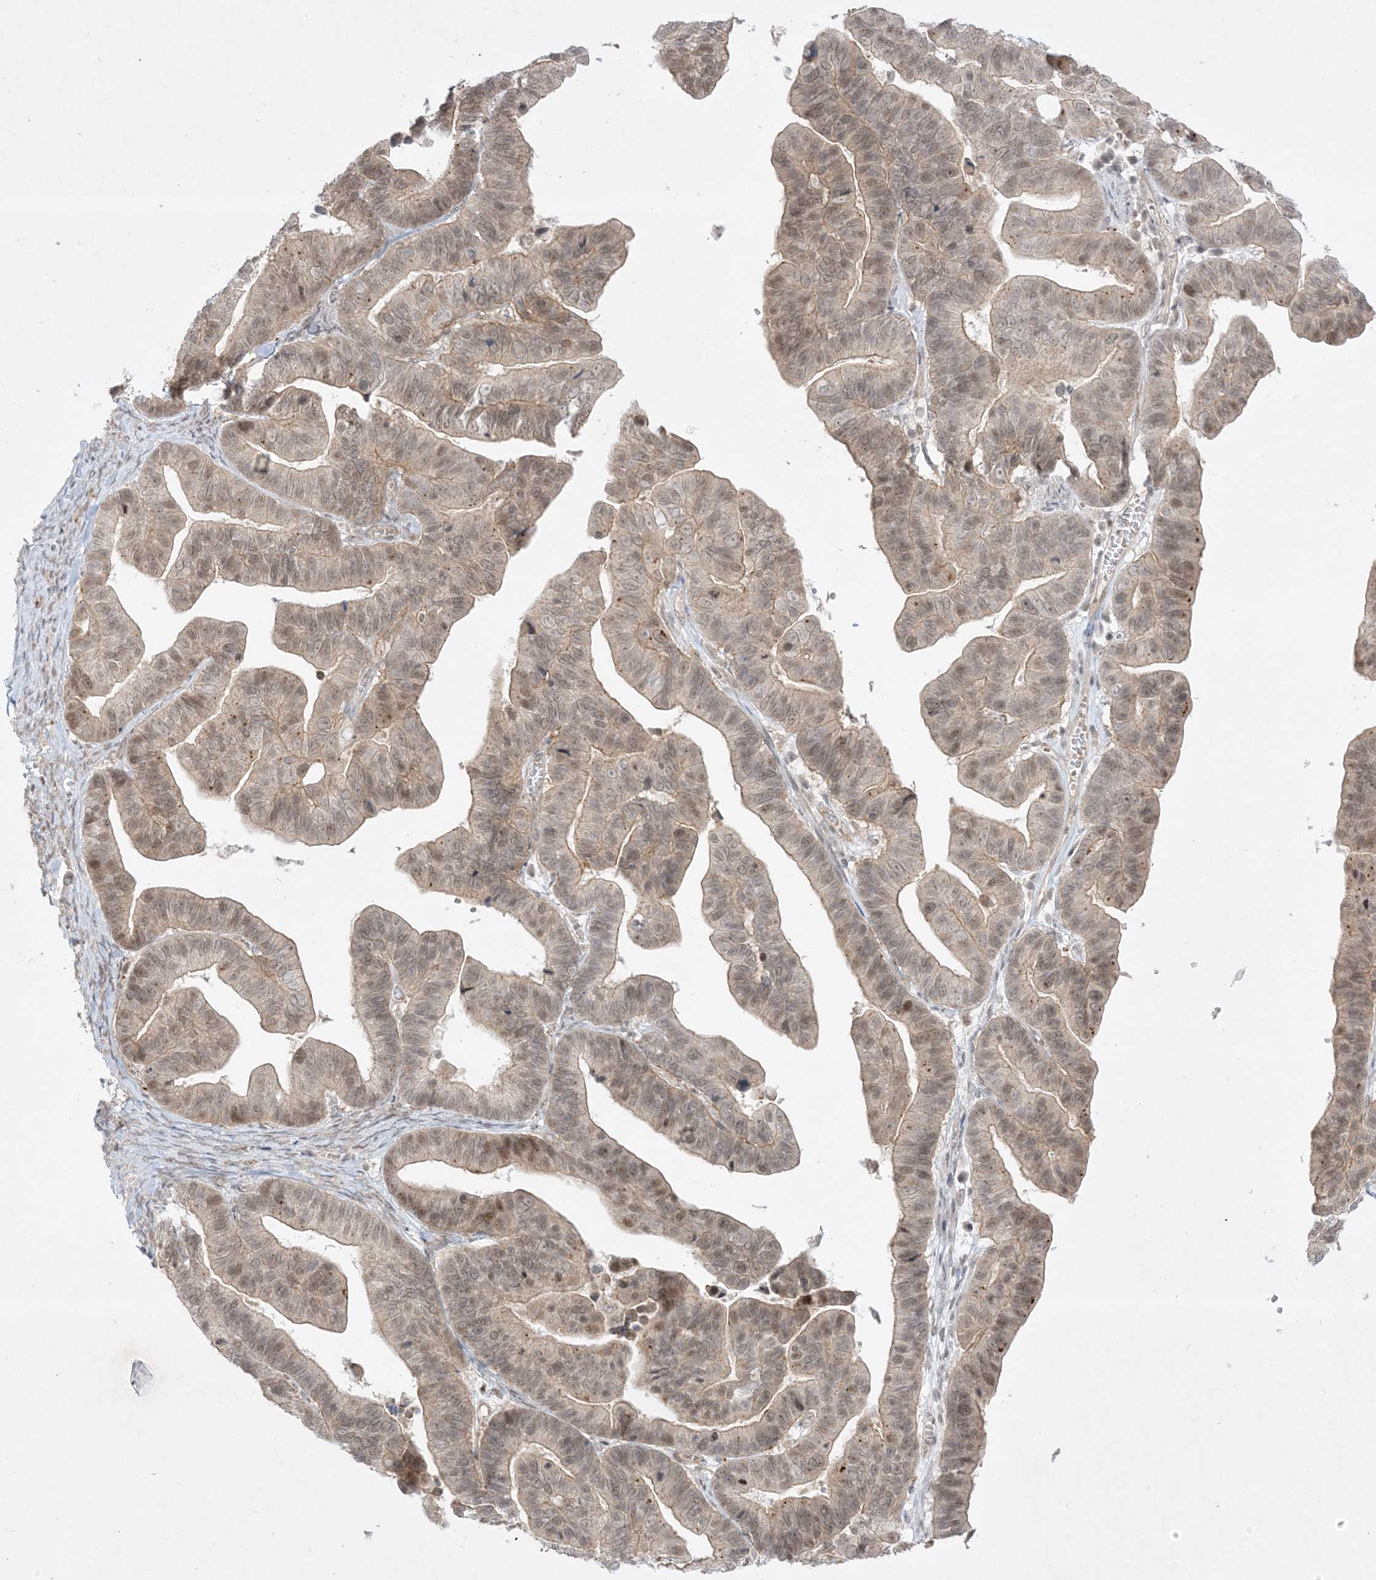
{"staining": {"intensity": "moderate", "quantity": ">75%", "location": "cytoplasmic/membranous,nuclear"}, "tissue": "ovarian cancer", "cell_type": "Tumor cells", "image_type": "cancer", "snomed": [{"axis": "morphology", "description": "Cystadenocarcinoma, serous, NOS"}, {"axis": "topography", "description": "Ovary"}], "caption": "A photomicrograph showing moderate cytoplasmic/membranous and nuclear positivity in approximately >75% of tumor cells in ovarian cancer, as visualized by brown immunohistochemical staining.", "gene": "PTK6", "patient": {"sex": "female", "age": 56}}